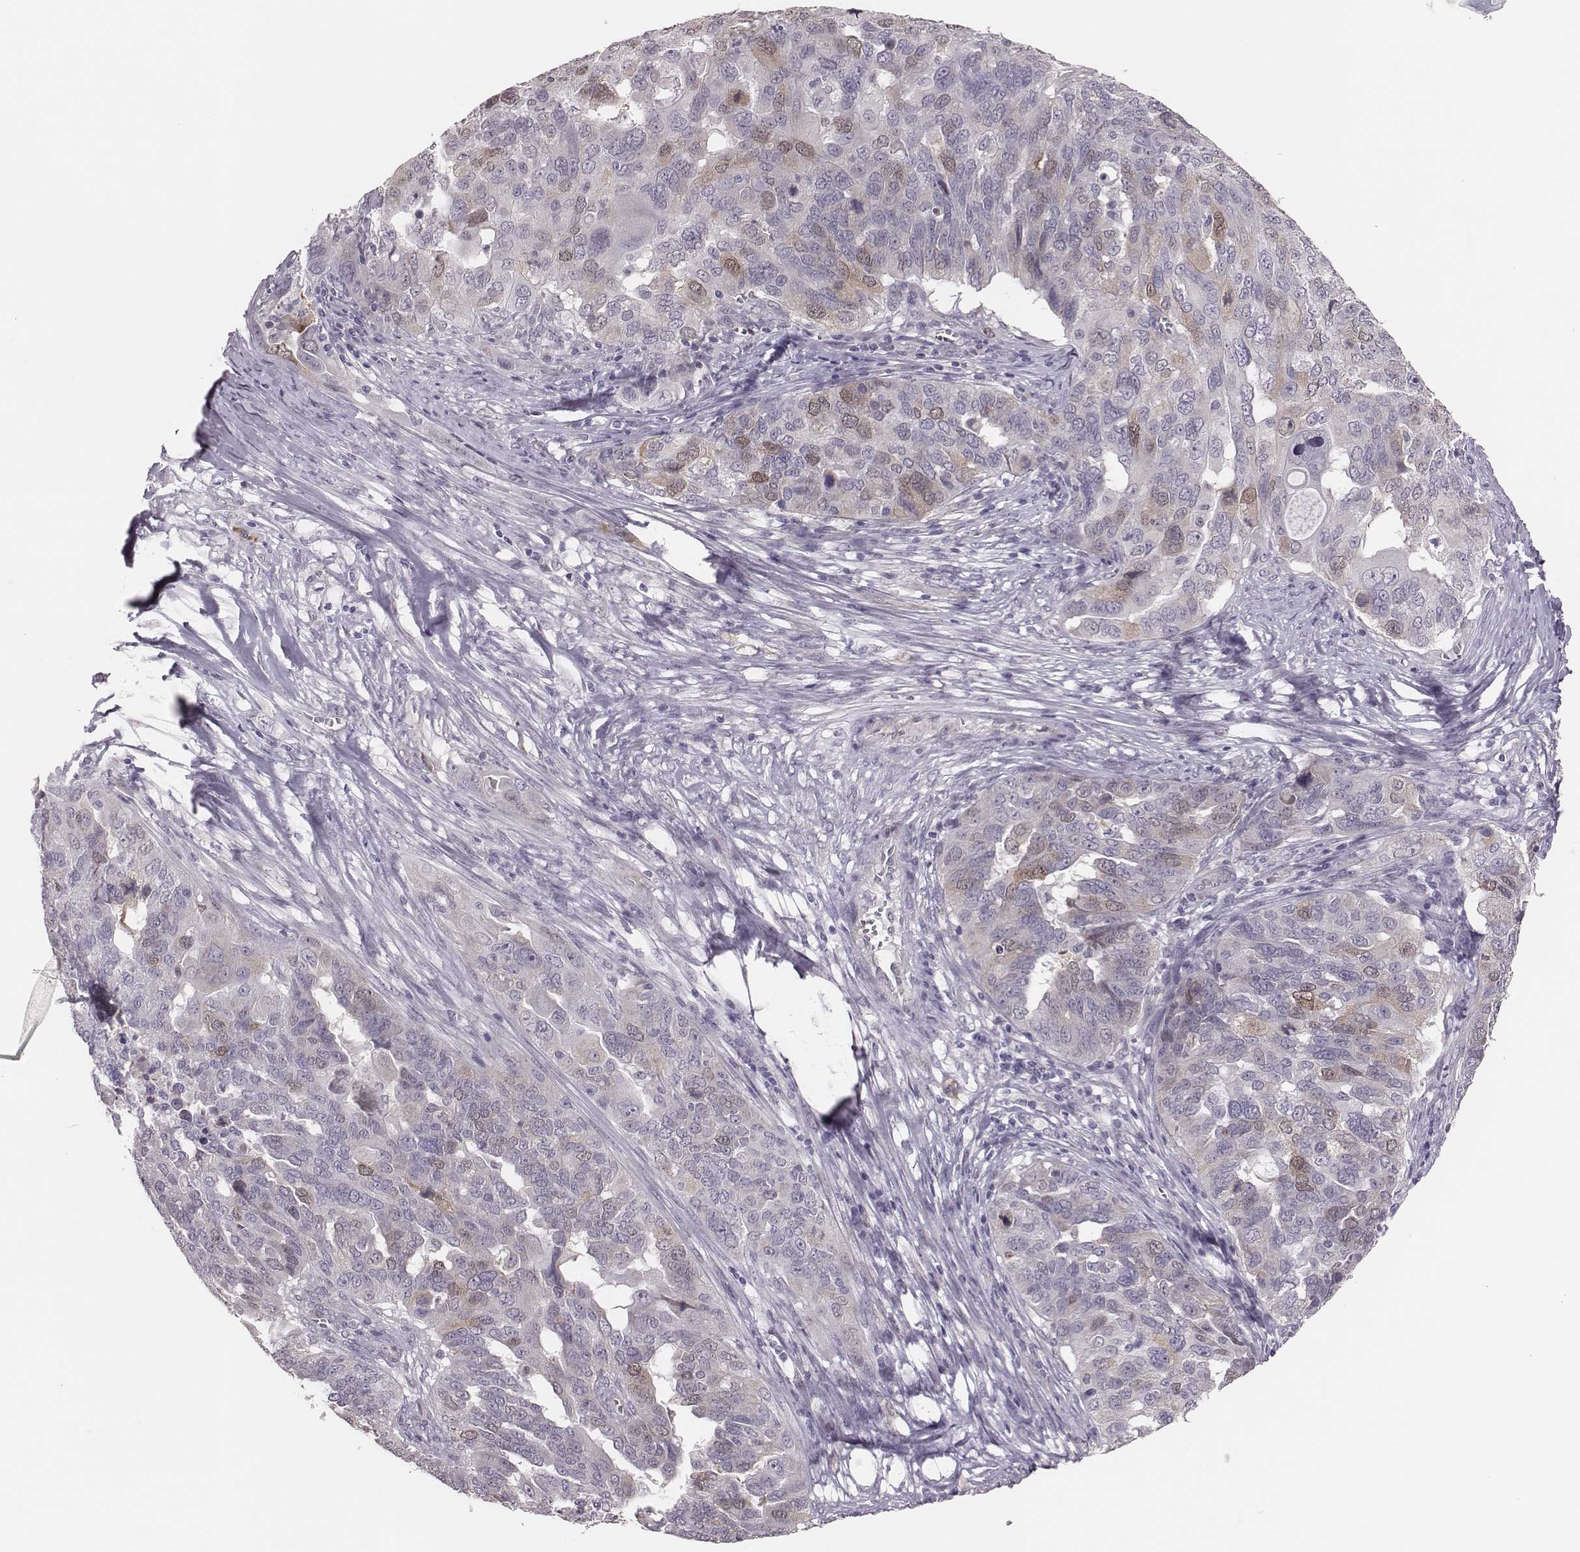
{"staining": {"intensity": "weak", "quantity": "<25%", "location": "cytoplasmic/membranous,nuclear"}, "tissue": "ovarian cancer", "cell_type": "Tumor cells", "image_type": "cancer", "snomed": [{"axis": "morphology", "description": "Carcinoma, endometroid"}, {"axis": "topography", "description": "Soft tissue"}, {"axis": "topography", "description": "Ovary"}], "caption": "Human ovarian endometroid carcinoma stained for a protein using IHC displays no positivity in tumor cells.", "gene": "PBK", "patient": {"sex": "female", "age": 52}}